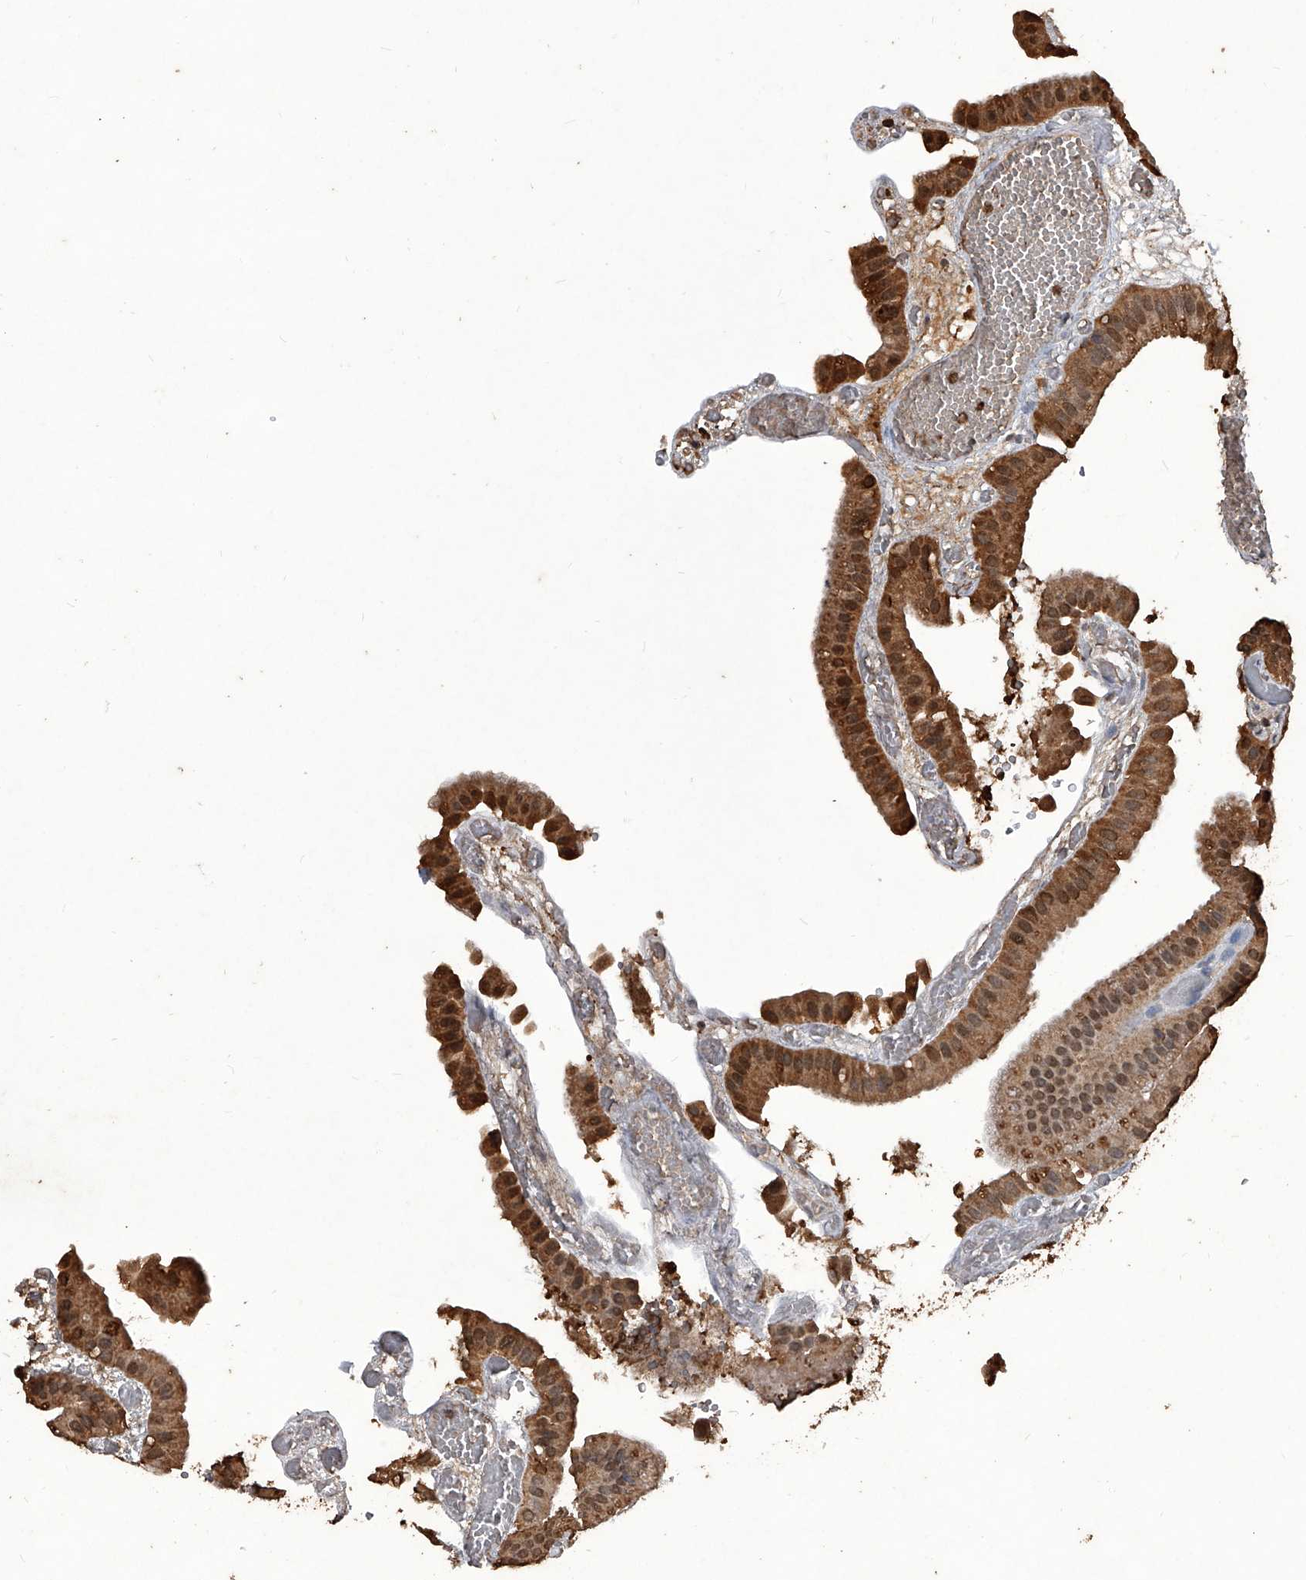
{"staining": {"intensity": "strong", "quantity": ">75%", "location": "cytoplasmic/membranous,nuclear"}, "tissue": "gallbladder", "cell_type": "Glandular cells", "image_type": "normal", "snomed": [{"axis": "morphology", "description": "Normal tissue, NOS"}, {"axis": "topography", "description": "Gallbladder"}], "caption": "This is a photomicrograph of IHC staining of unremarkable gallbladder, which shows strong positivity in the cytoplasmic/membranous,nuclear of glandular cells.", "gene": "FBXL4", "patient": {"sex": "female", "age": 64}}